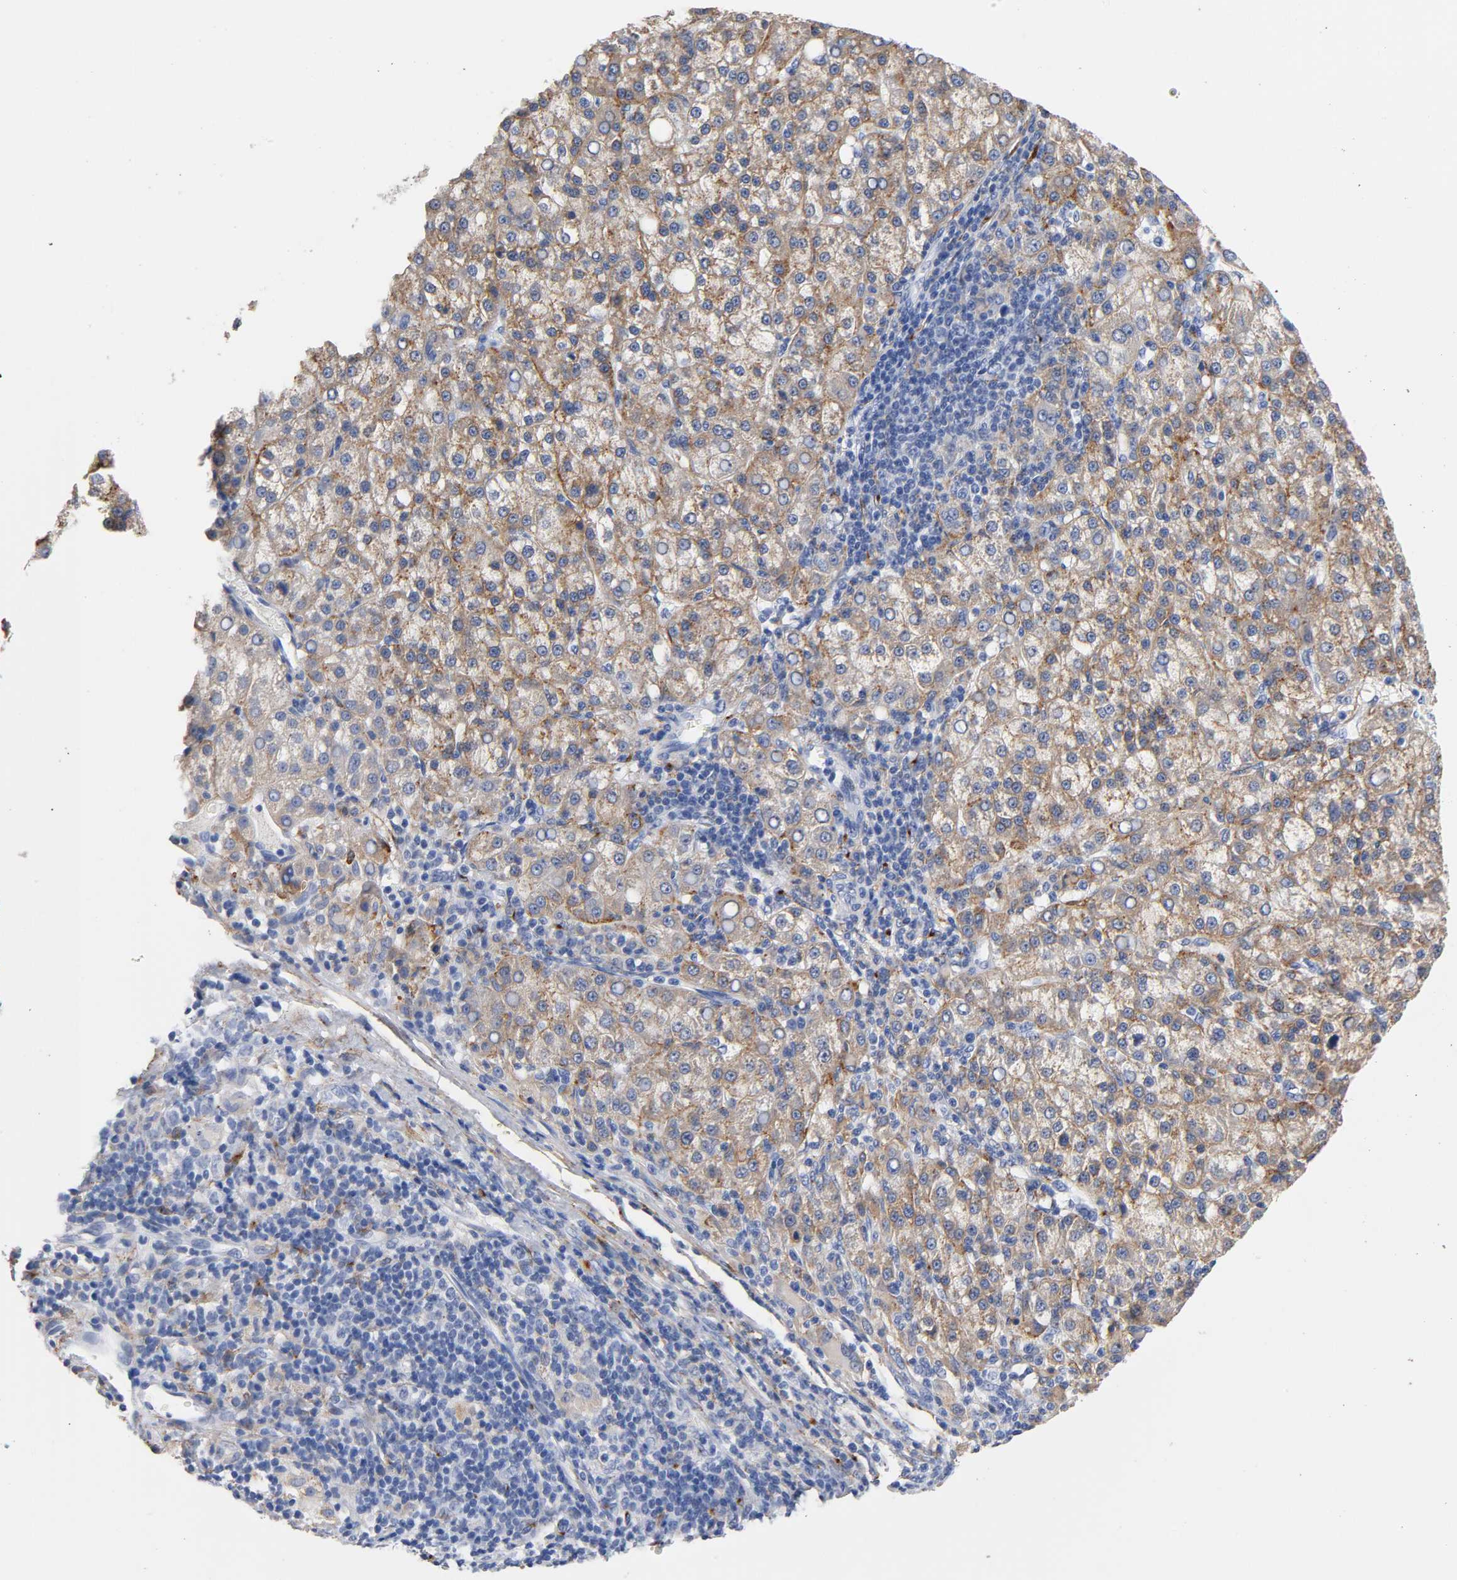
{"staining": {"intensity": "moderate", "quantity": "25%-75%", "location": "cytoplasmic/membranous"}, "tissue": "liver cancer", "cell_type": "Tumor cells", "image_type": "cancer", "snomed": [{"axis": "morphology", "description": "Carcinoma, Hepatocellular, NOS"}, {"axis": "topography", "description": "Liver"}], "caption": "Protein staining by IHC reveals moderate cytoplasmic/membranous staining in approximately 25%-75% of tumor cells in liver cancer.", "gene": "LRP1", "patient": {"sex": "female", "age": 58}}